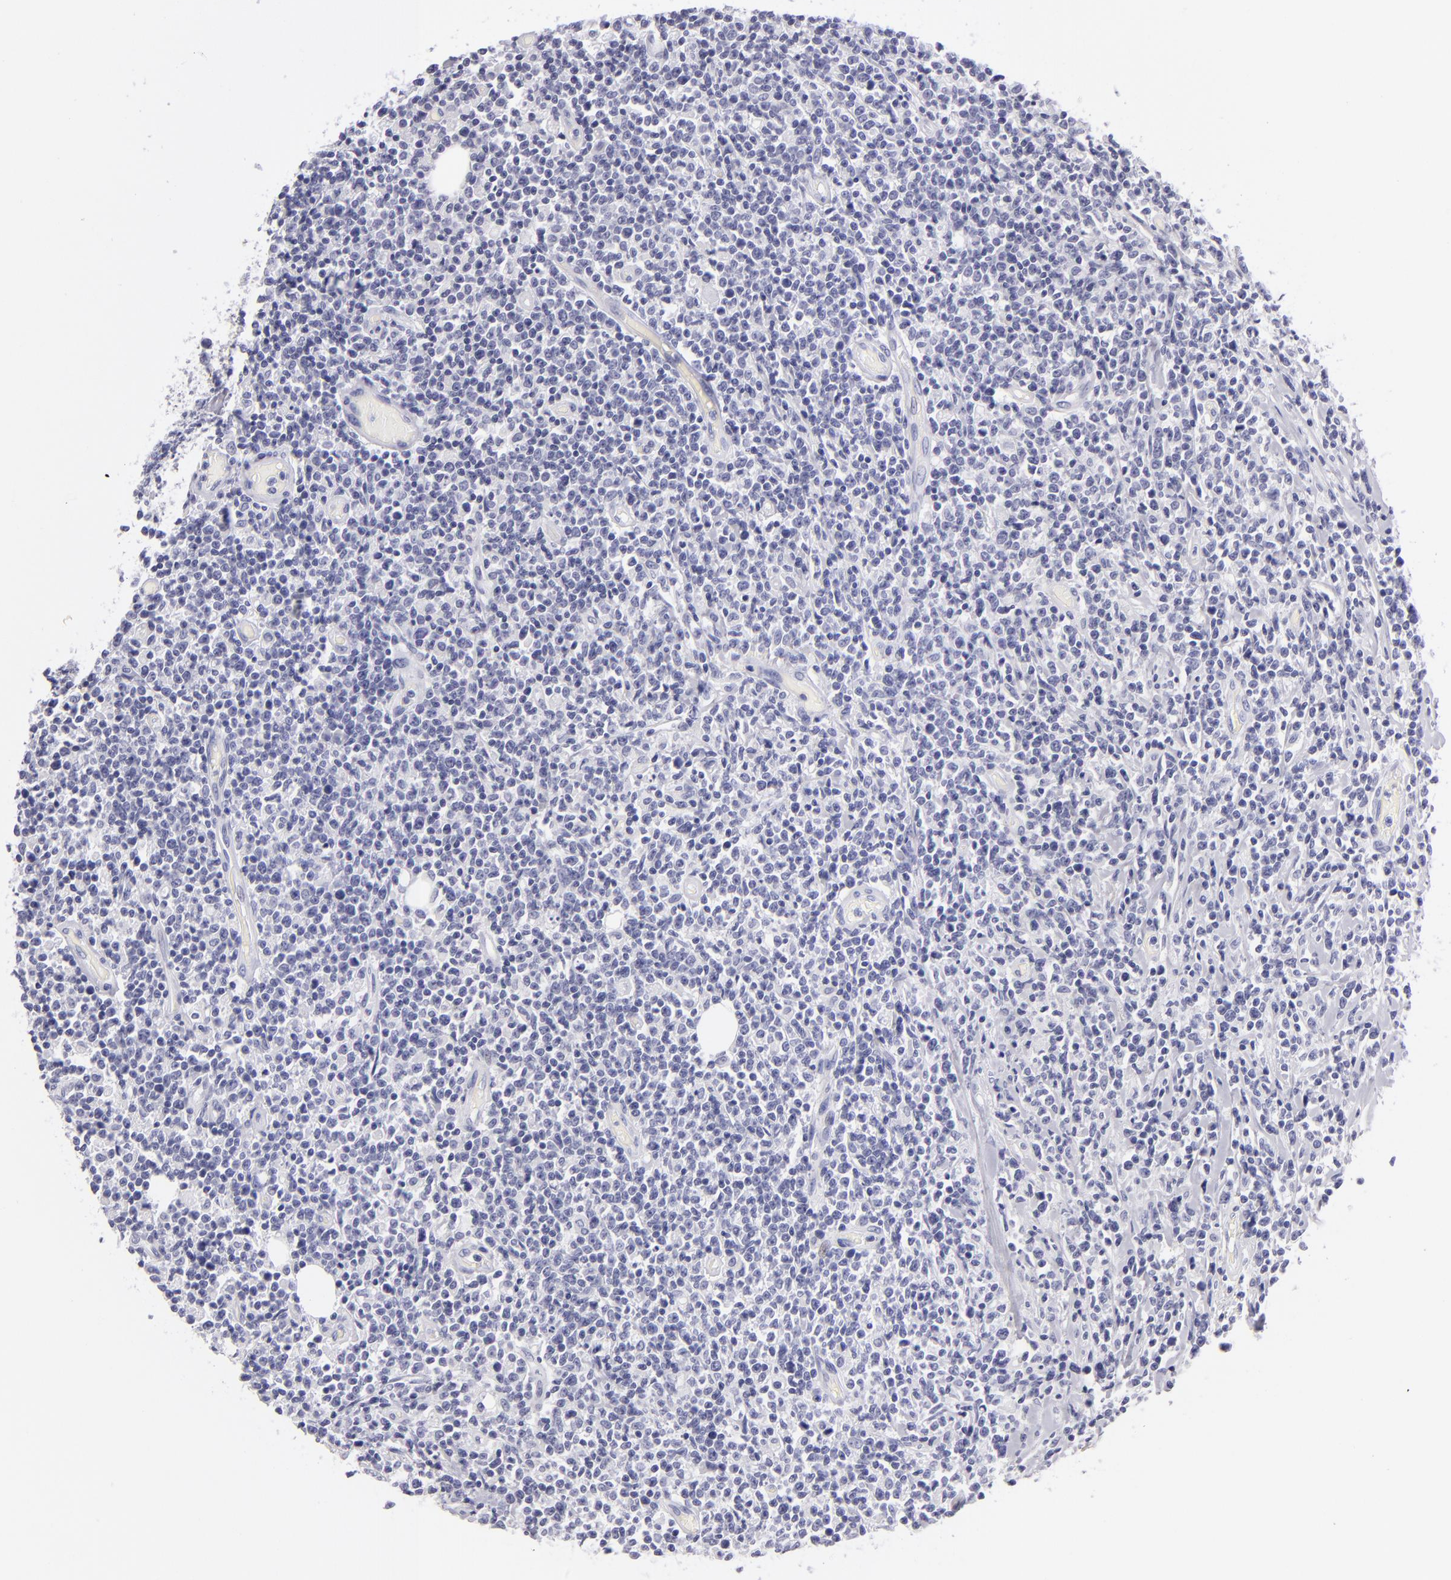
{"staining": {"intensity": "negative", "quantity": "none", "location": "none"}, "tissue": "lymphoma", "cell_type": "Tumor cells", "image_type": "cancer", "snomed": [{"axis": "morphology", "description": "Malignant lymphoma, non-Hodgkin's type, High grade"}, {"axis": "topography", "description": "Colon"}], "caption": "IHC histopathology image of lymphoma stained for a protein (brown), which exhibits no positivity in tumor cells. Nuclei are stained in blue.", "gene": "VIL1", "patient": {"sex": "male", "age": 82}}